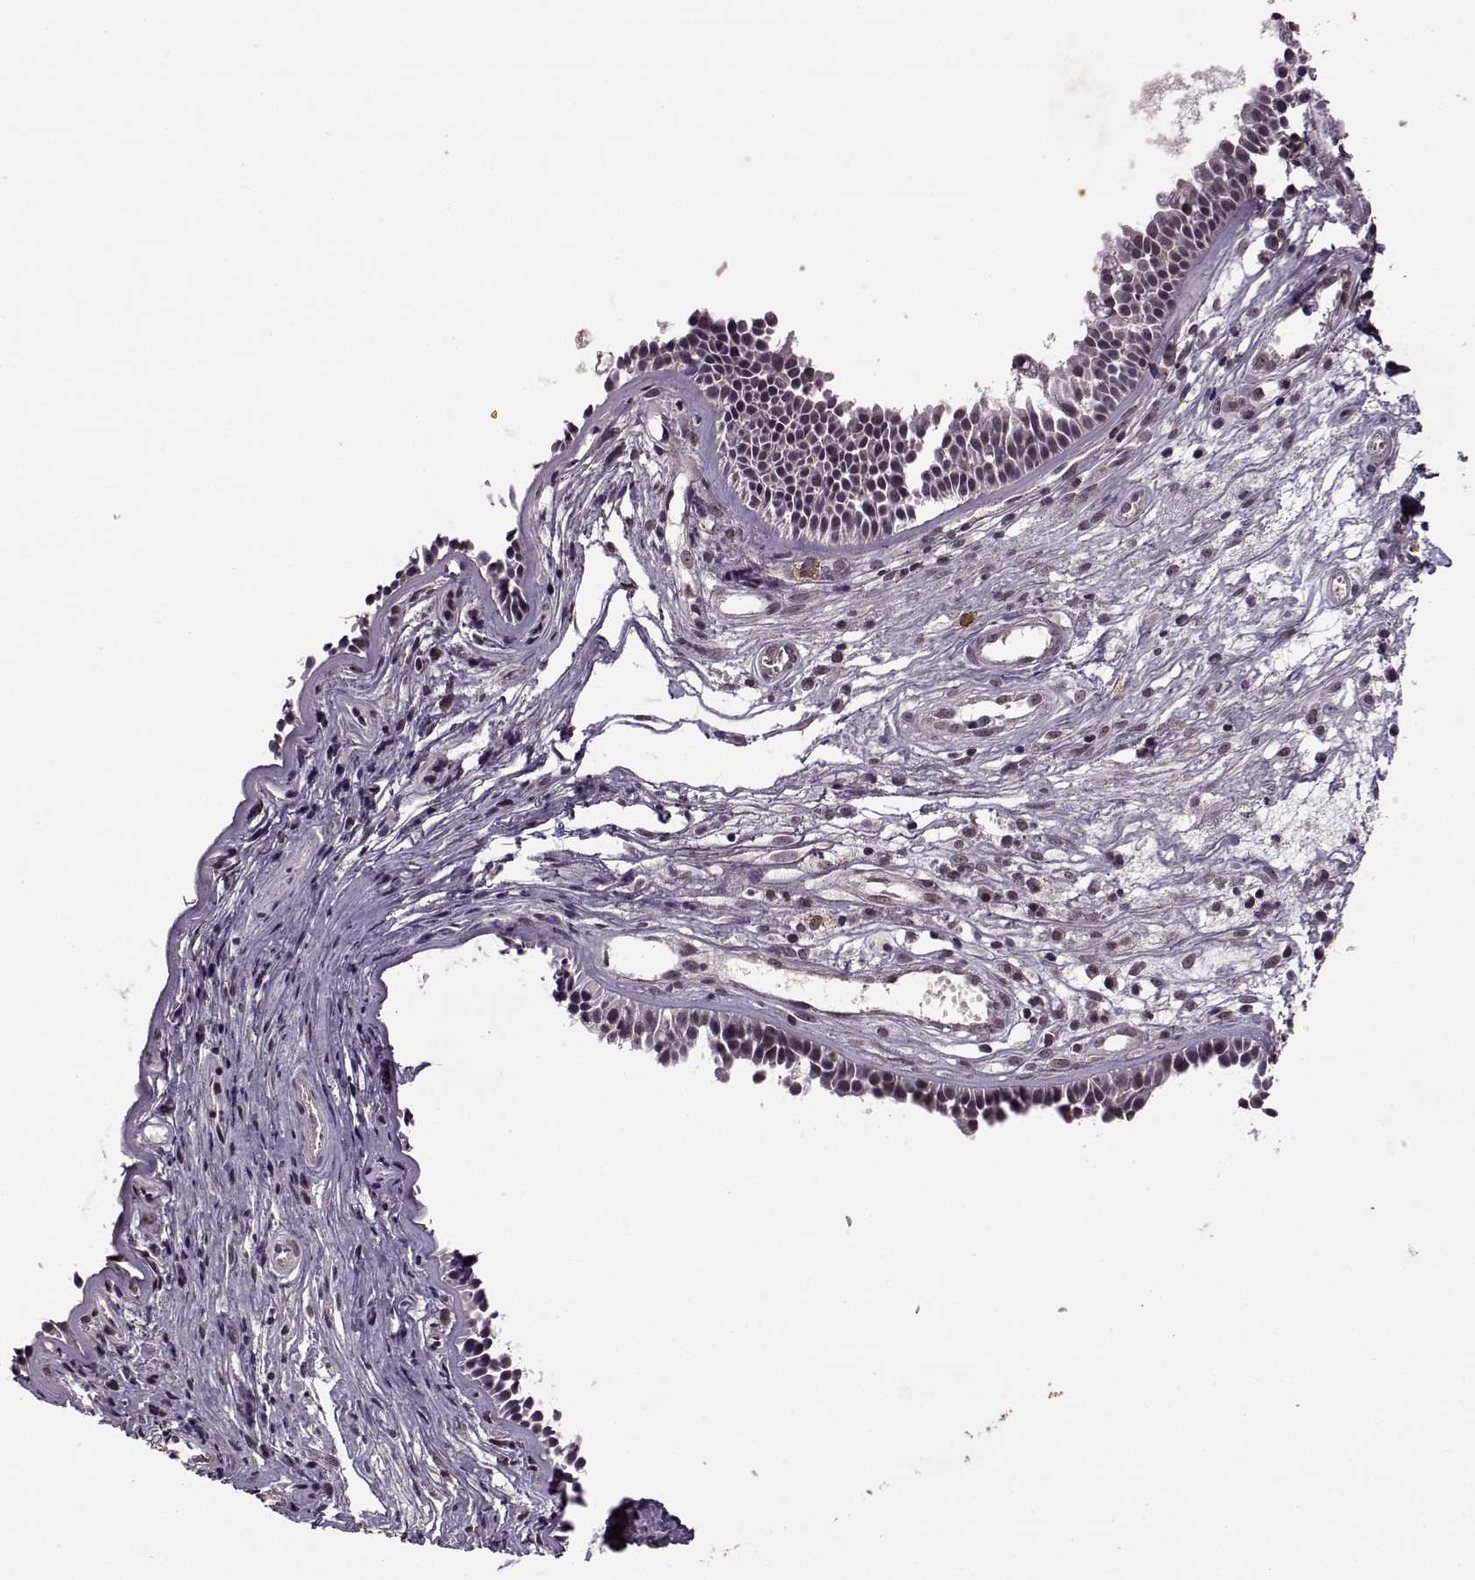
{"staining": {"intensity": "negative", "quantity": "none", "location": "none"}, "tissue": "nasopharynx", "cell_type": "Respiratory epithelial cells", "image_type": "normal", "snomed": [{"axis": "morphology", "description": "Normal tissue, NOS"}, {"axis": "topography", "description": "Nasopharynx"}], "caption": "A high-resolution micrograph shows immunohistochemistry (IHC) staining of benign nasopharynx, which shows no significant positivity in respiratory epithelial cells.", "gene": "PSMA7", "patient": {"sex": "male", "age": 31}}